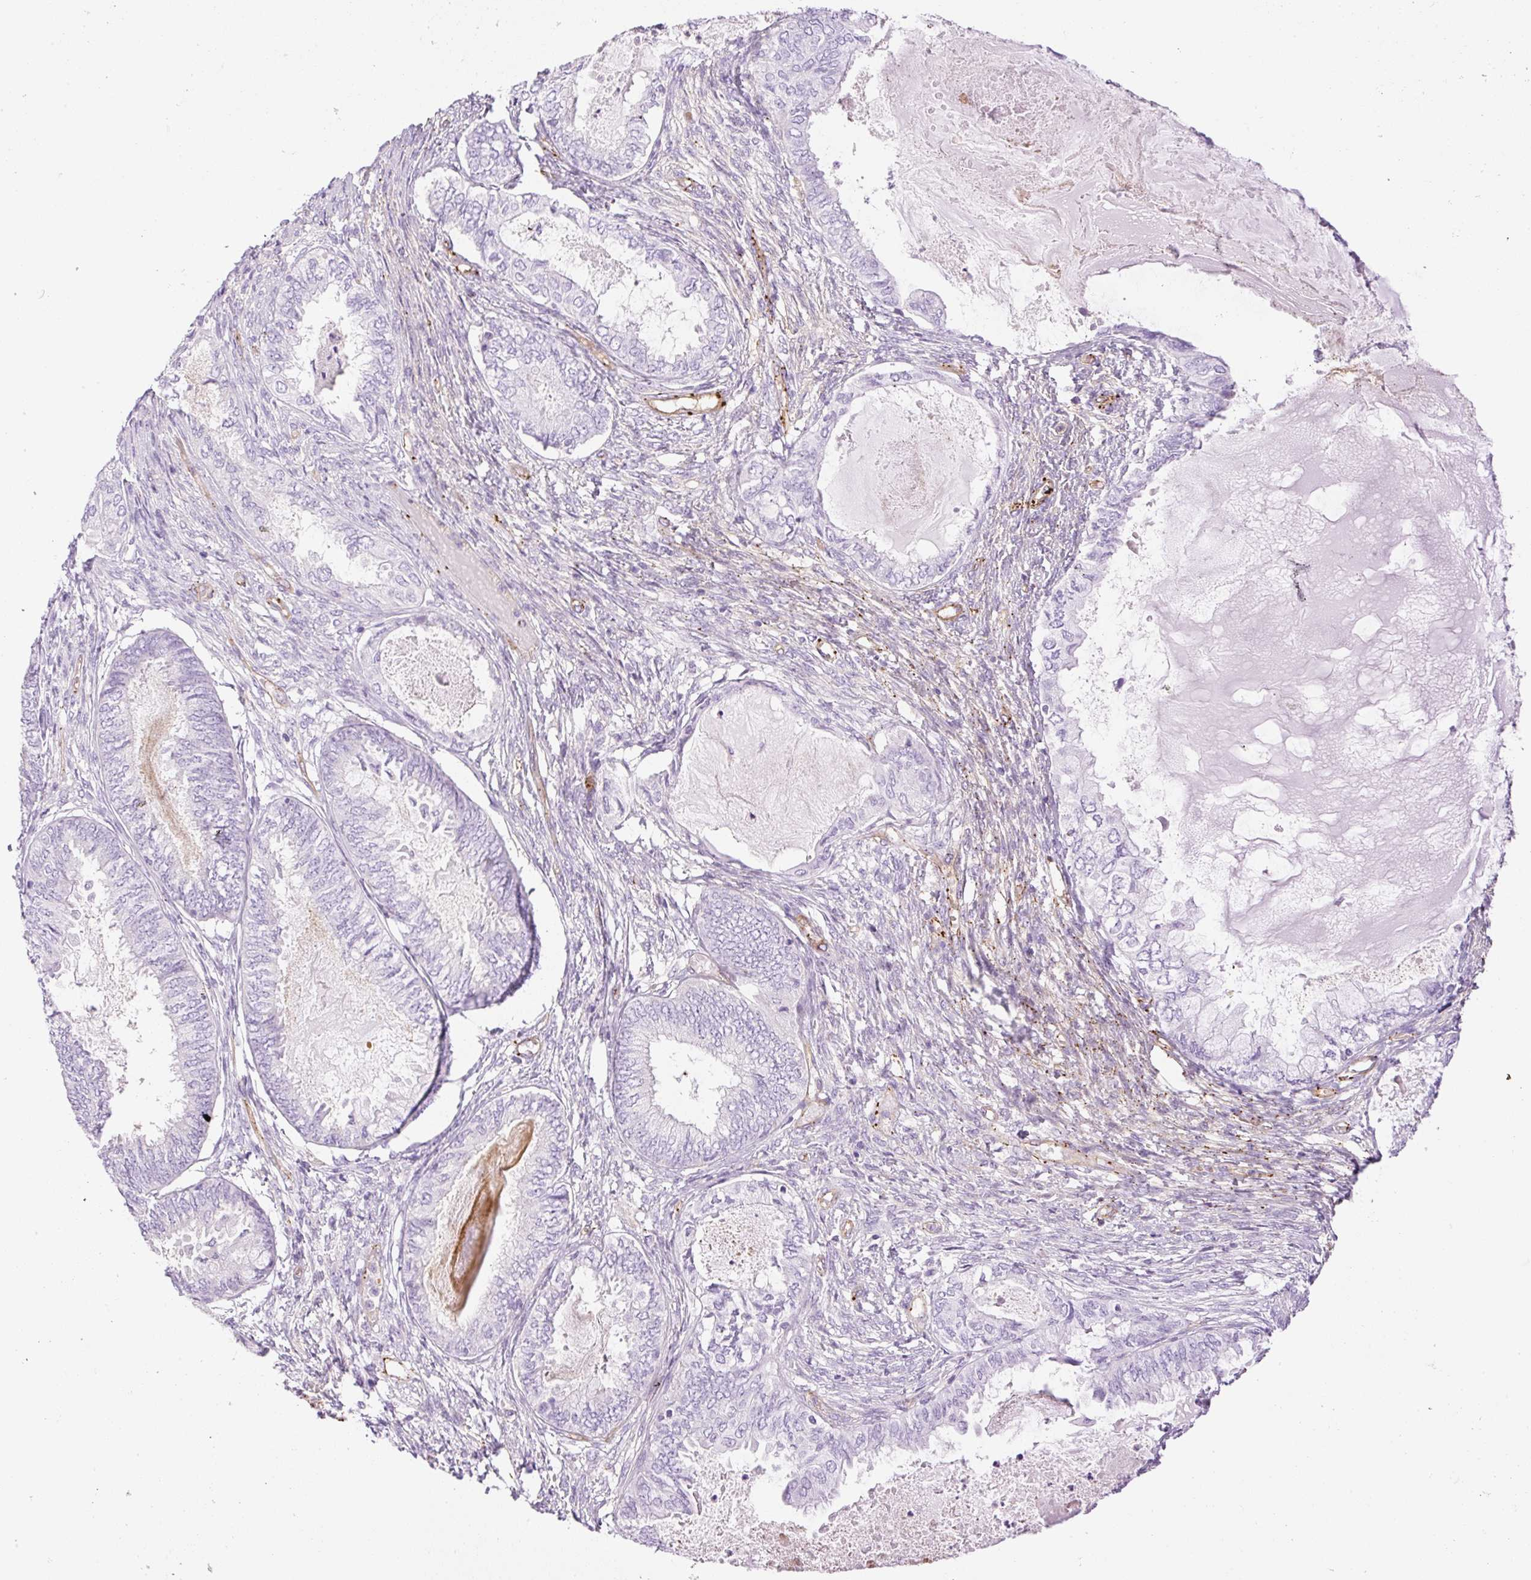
{"staining": {"intensity": "negative", "quantity": "none", "location": "none"}, "tissue": "ovarian cancer", "cell_type": "Tumor cells", "image_type": "cancer", "snomed": [{"axis": "morphology", "description": "Carcinoma, endometroid"}, {"axis": "topography", "description": "Ovary"}], "caption": "Tumor cells show no significant positivity in ovarian cancer.", "gene": "EHD3", "patient": {"sex": "female", "age": 70}}